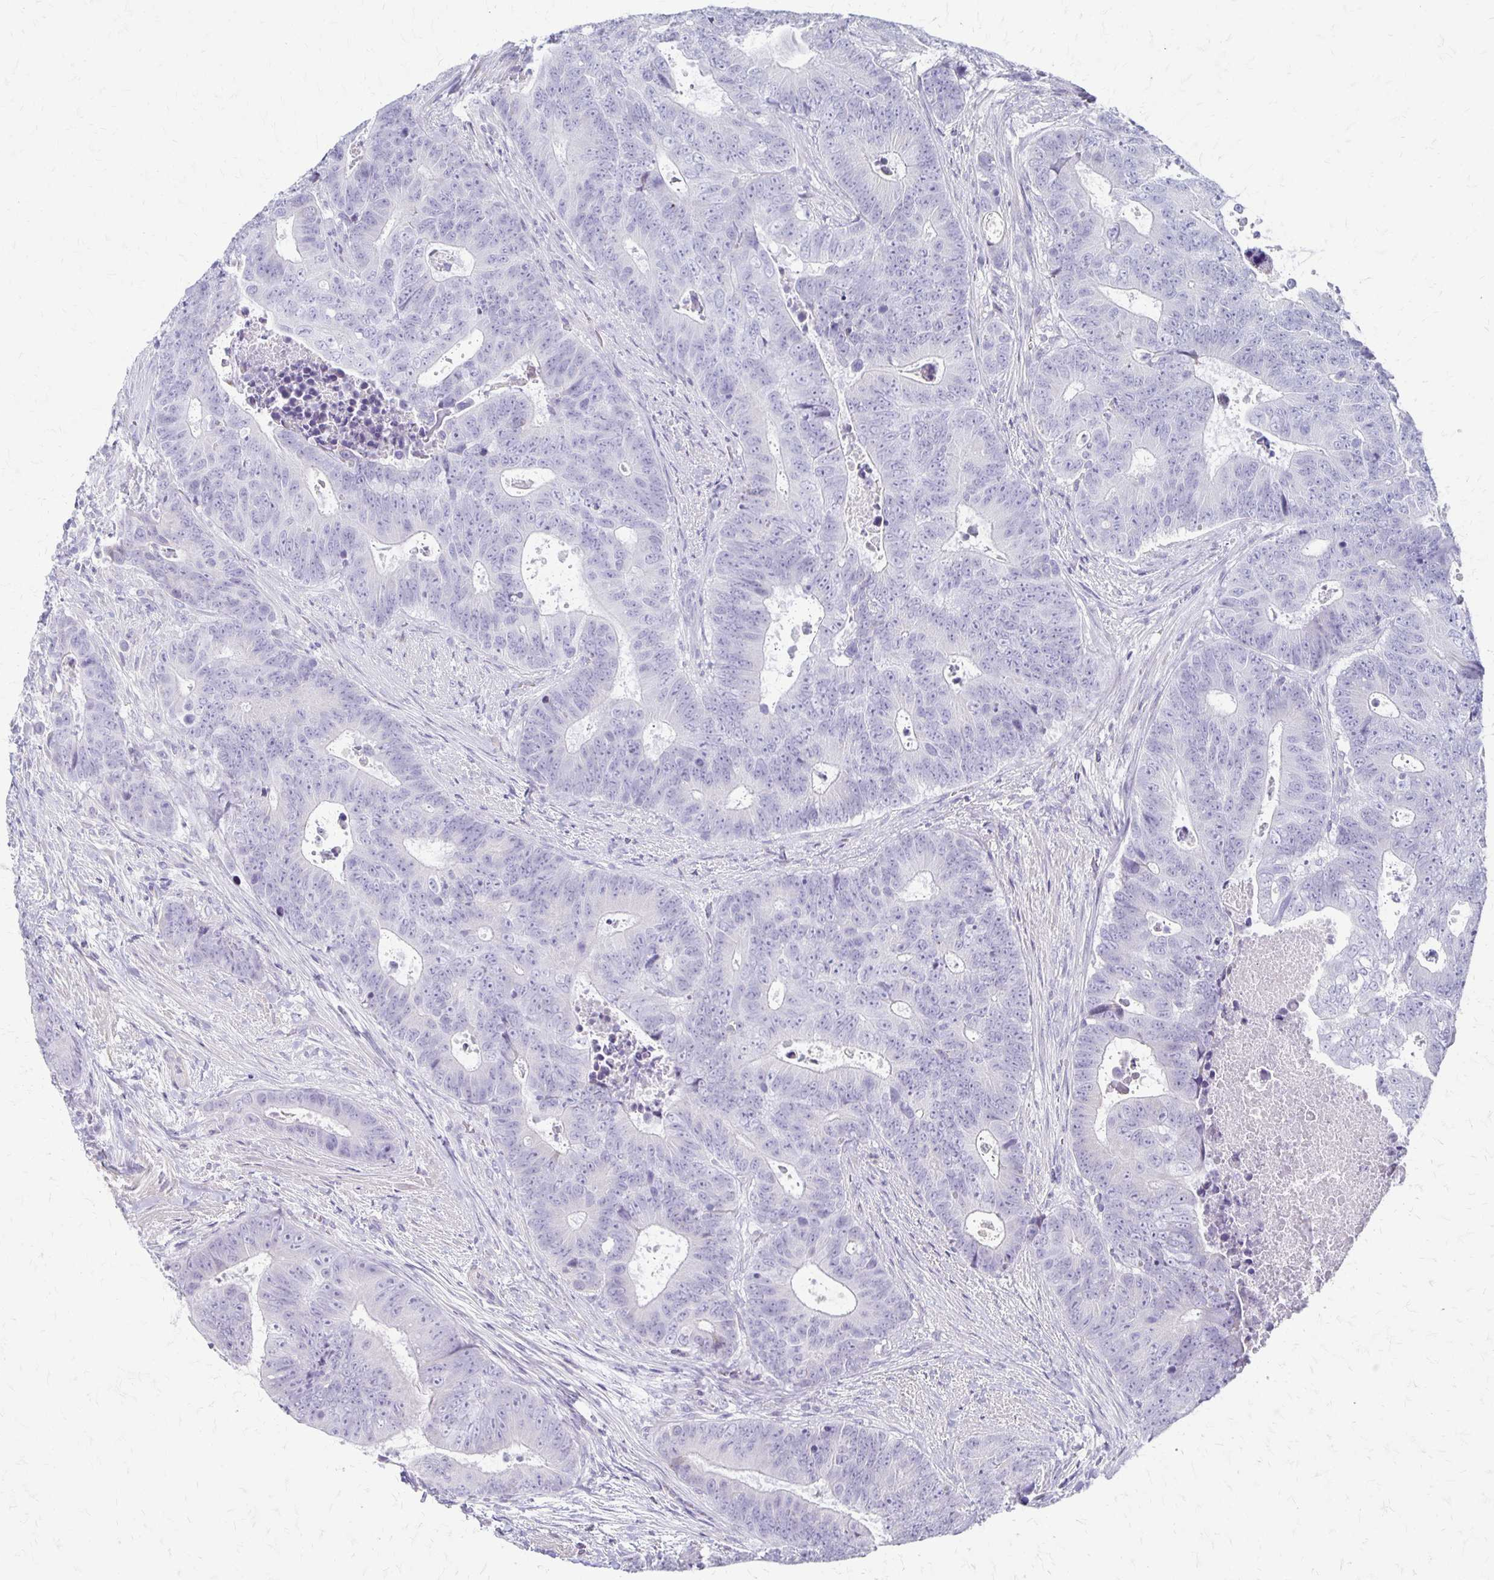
{"staining": {"intensity": "negative", "quantity": "none", "location": "none"}, "tissue": "colorectal cancer", "cell_type": "Tumor cells", "image_type": "cancer", "snomed": [{"axis": "morphology", "description": "Adenocarcinoma, NOS"}, {"axis": "topography", "description": "Colon"}], "caption": "Human colorectal cancer stained for a protein using immunohistochemistry (IHC) shows no expression in tumor cells.", "gene": "IVL", "patient": {"sex": "female", "age": 48}}